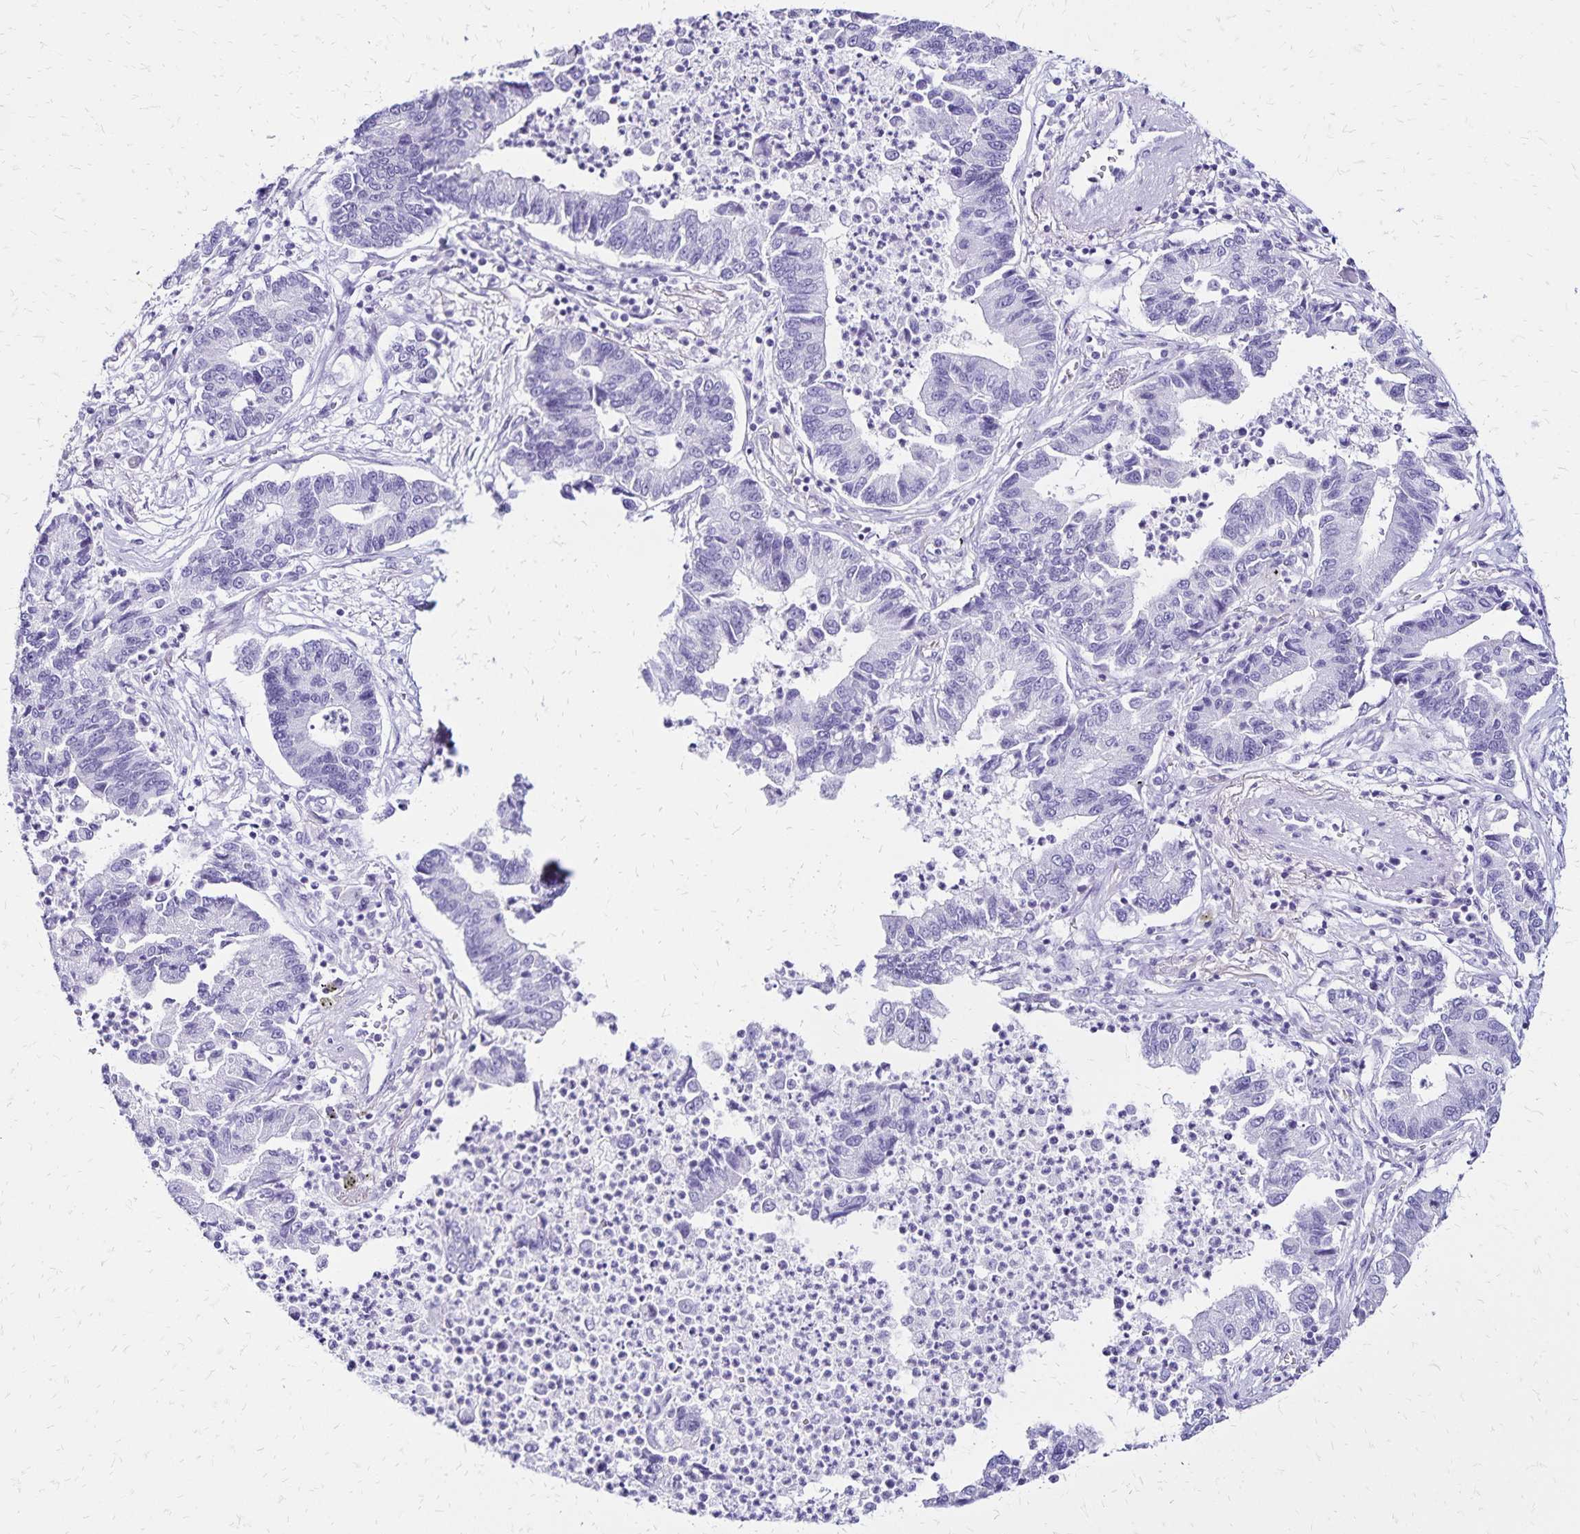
{"staining": {"intensity": "negative", "quantity": "none", "location": "none"}, "tissue": "lung cancer", "cell_type": "Tumor cells", "image_type": "cancer", "snomed": [{"axis": "morphology", "description": "Adenocarcinoma, NOS"}, {"axis": "topography", "description": "Lung"}], "caption": "Human lung cancer stained for a protein using immunohistochemistry displays no staining in tumor cells.", "gene": "LIN28B", "patient": {"sex": "female", "age": 57}}